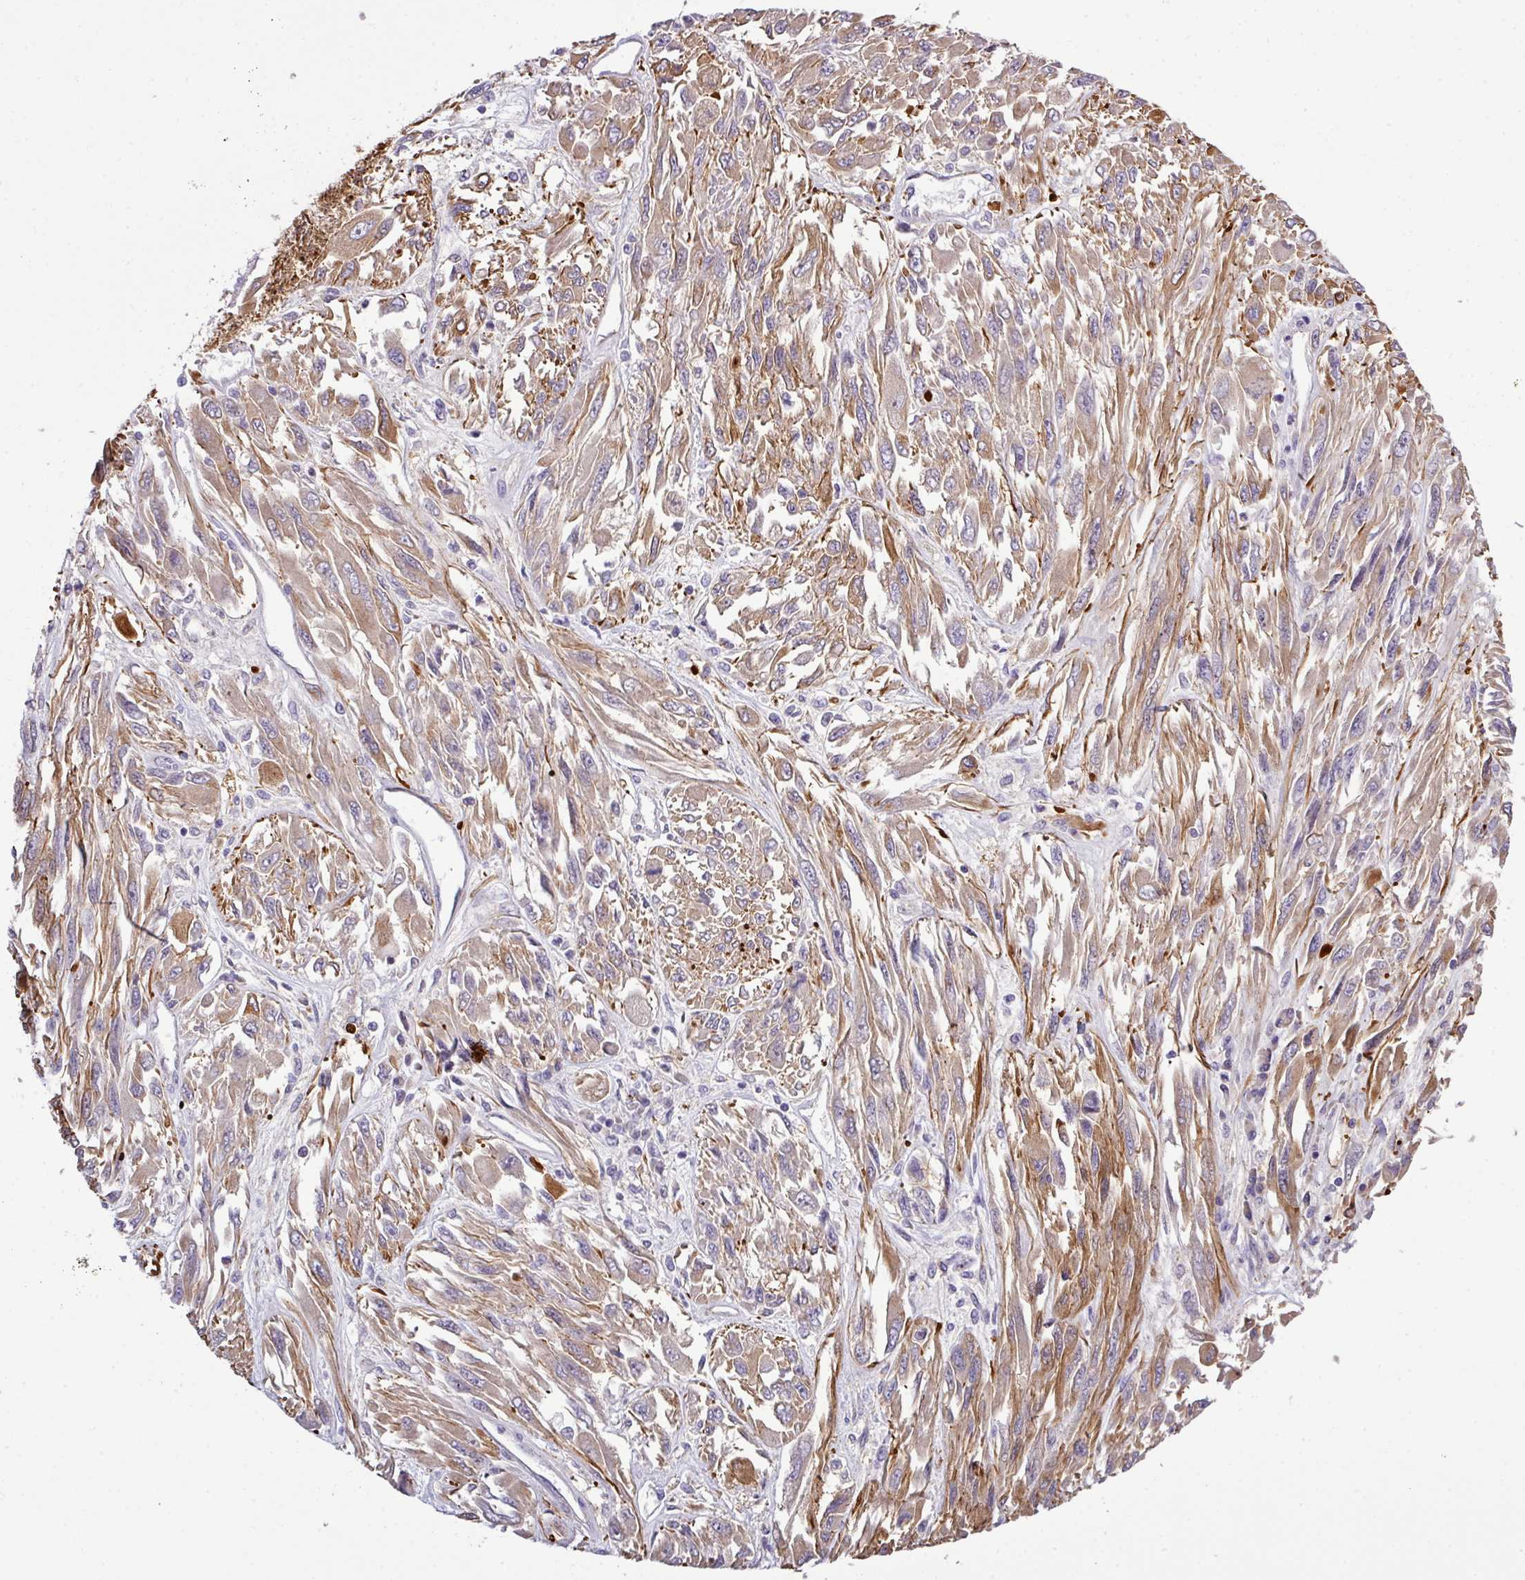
{"staining": {"intensity": "moderate", "quantity": ">75%", "location": "cytoplasmic/membranous"}, "tissue": "melanoma", "cell_type": "Tumor cells", "image_type": "cancer", "snomed": [{"axis": "morphology", "description": "Malignant melanoma, NOS"}, {"axis": "topography", "description": "Skin"}], "caption": "Immunohistochemical staining of melanoma displays moderate cytoplasmic/membranous protein positivity in about >75% of tumor cells.", "gene": "PARD6A", "patient": {"sex": "female", "age": 91}}